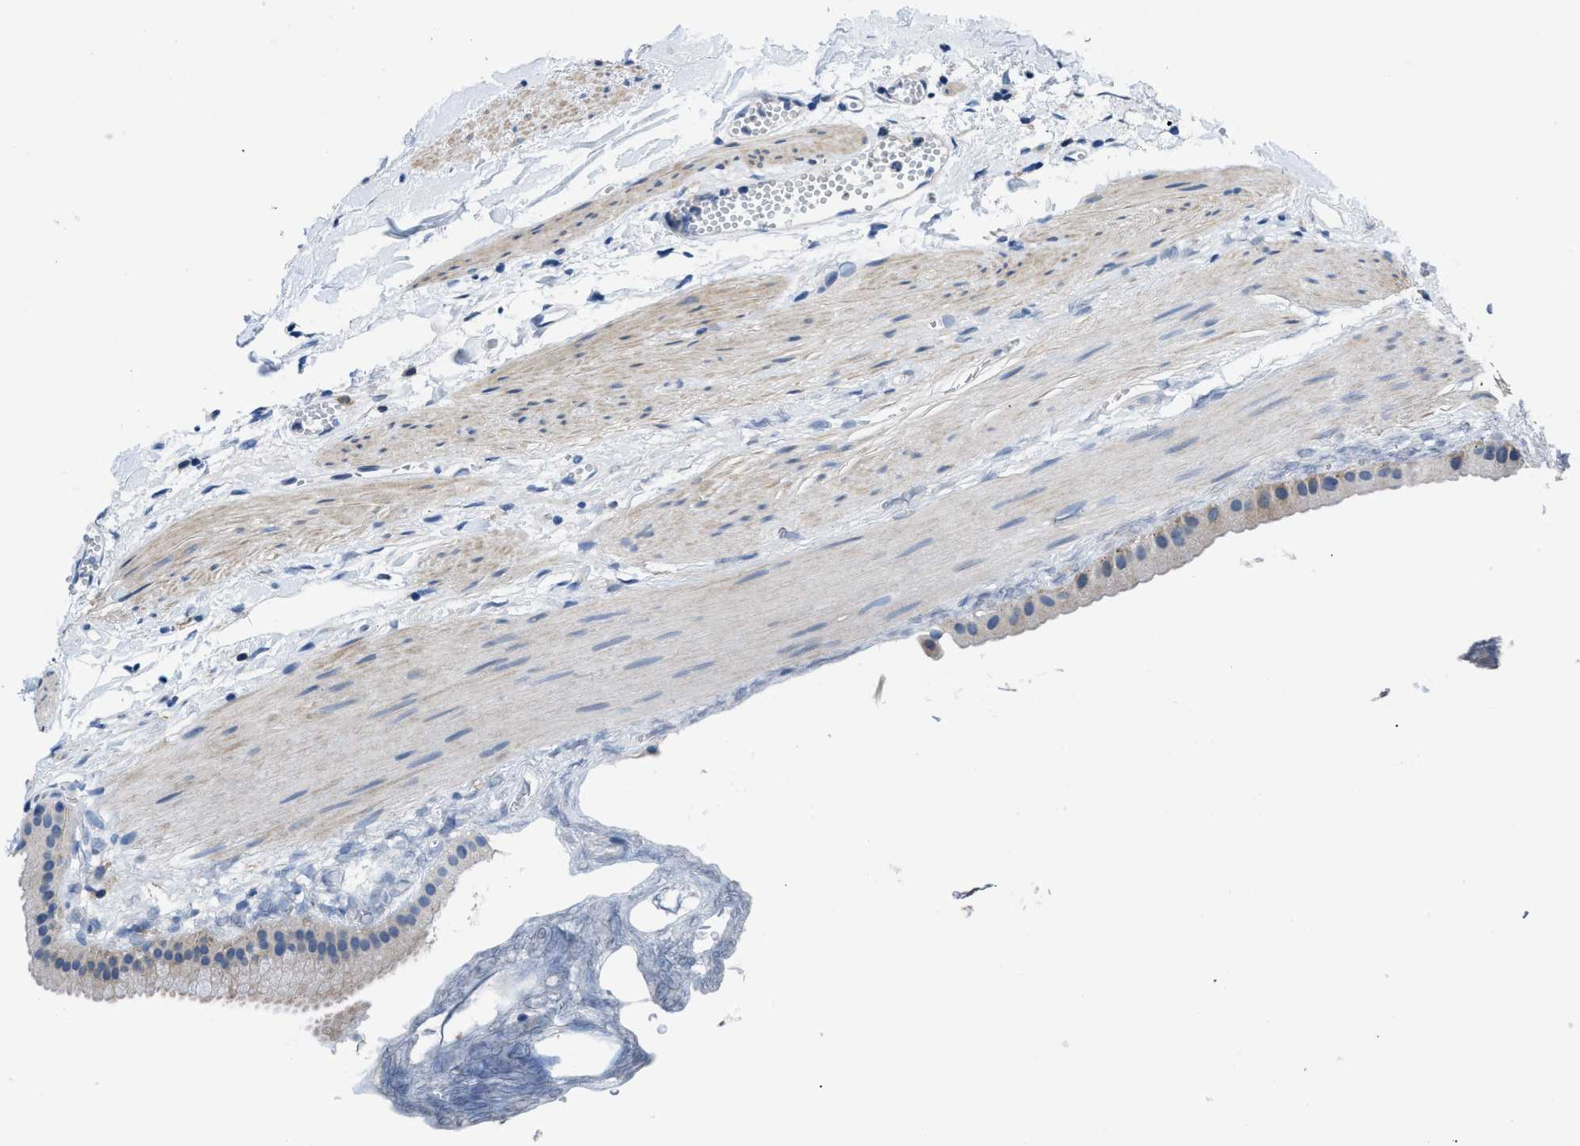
{"staining": {"intensity": "moderate", "quantity": "<25%", "location": "cytoplasmic/membranous"}, "tissue": "gallbladder", "cell_type": "Glandular cells", "image_type": "normal", "snomed": [{"axis": "morphology", "description": "Normal tissue, NOS"}, {"axis": "topography", "description": "Gallbladder"}], "caption": "Benign gallbladder was stained to show a protein in brown. There is low levels of moderate cytoplasmic/membranous expression in approximately <25% of glandular cells.", "gene": "FDCSP", "patient": {"sex": "female", "age": 64}}